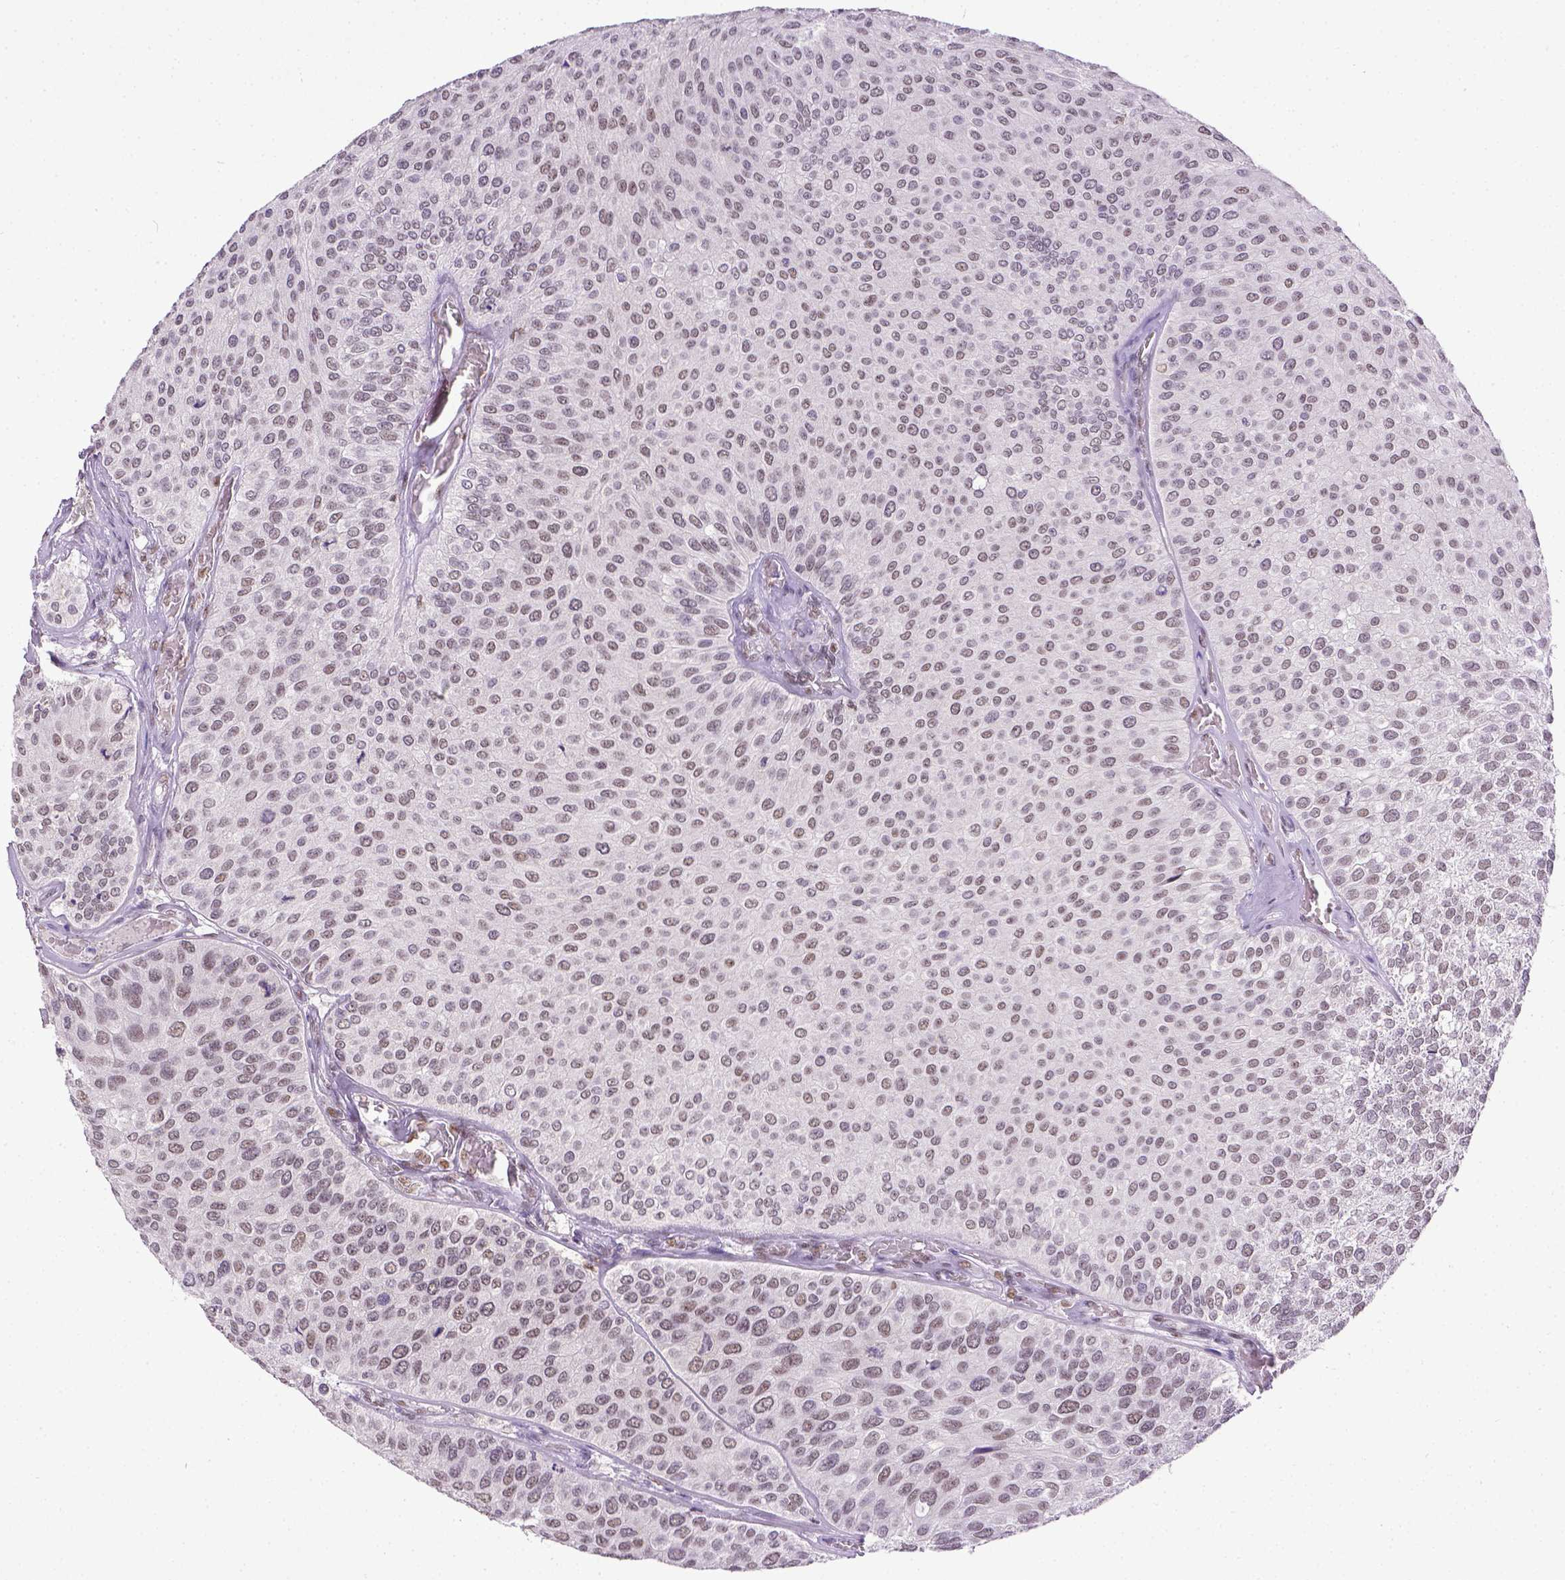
{"staining": {"intensity": "weak", "quantity": "<25%", "location": "nuclear"}, "tissue": "urothelial cancer", "cell_type": "Tumor cells", "image_type": "cancer", "snomed": [{"axis": "morphology", "description": "Urothelial carcinoma, Low grade"}, {"axis": "topography", "description": "Urinary bladder"}], "caption": "Immunohistochemical staining of human urothelial carcinoma (low-grade) displays no significant expression in tumor cells.", "gene": "ERCC1", "patient": {"sex": "female", "age": 87}}